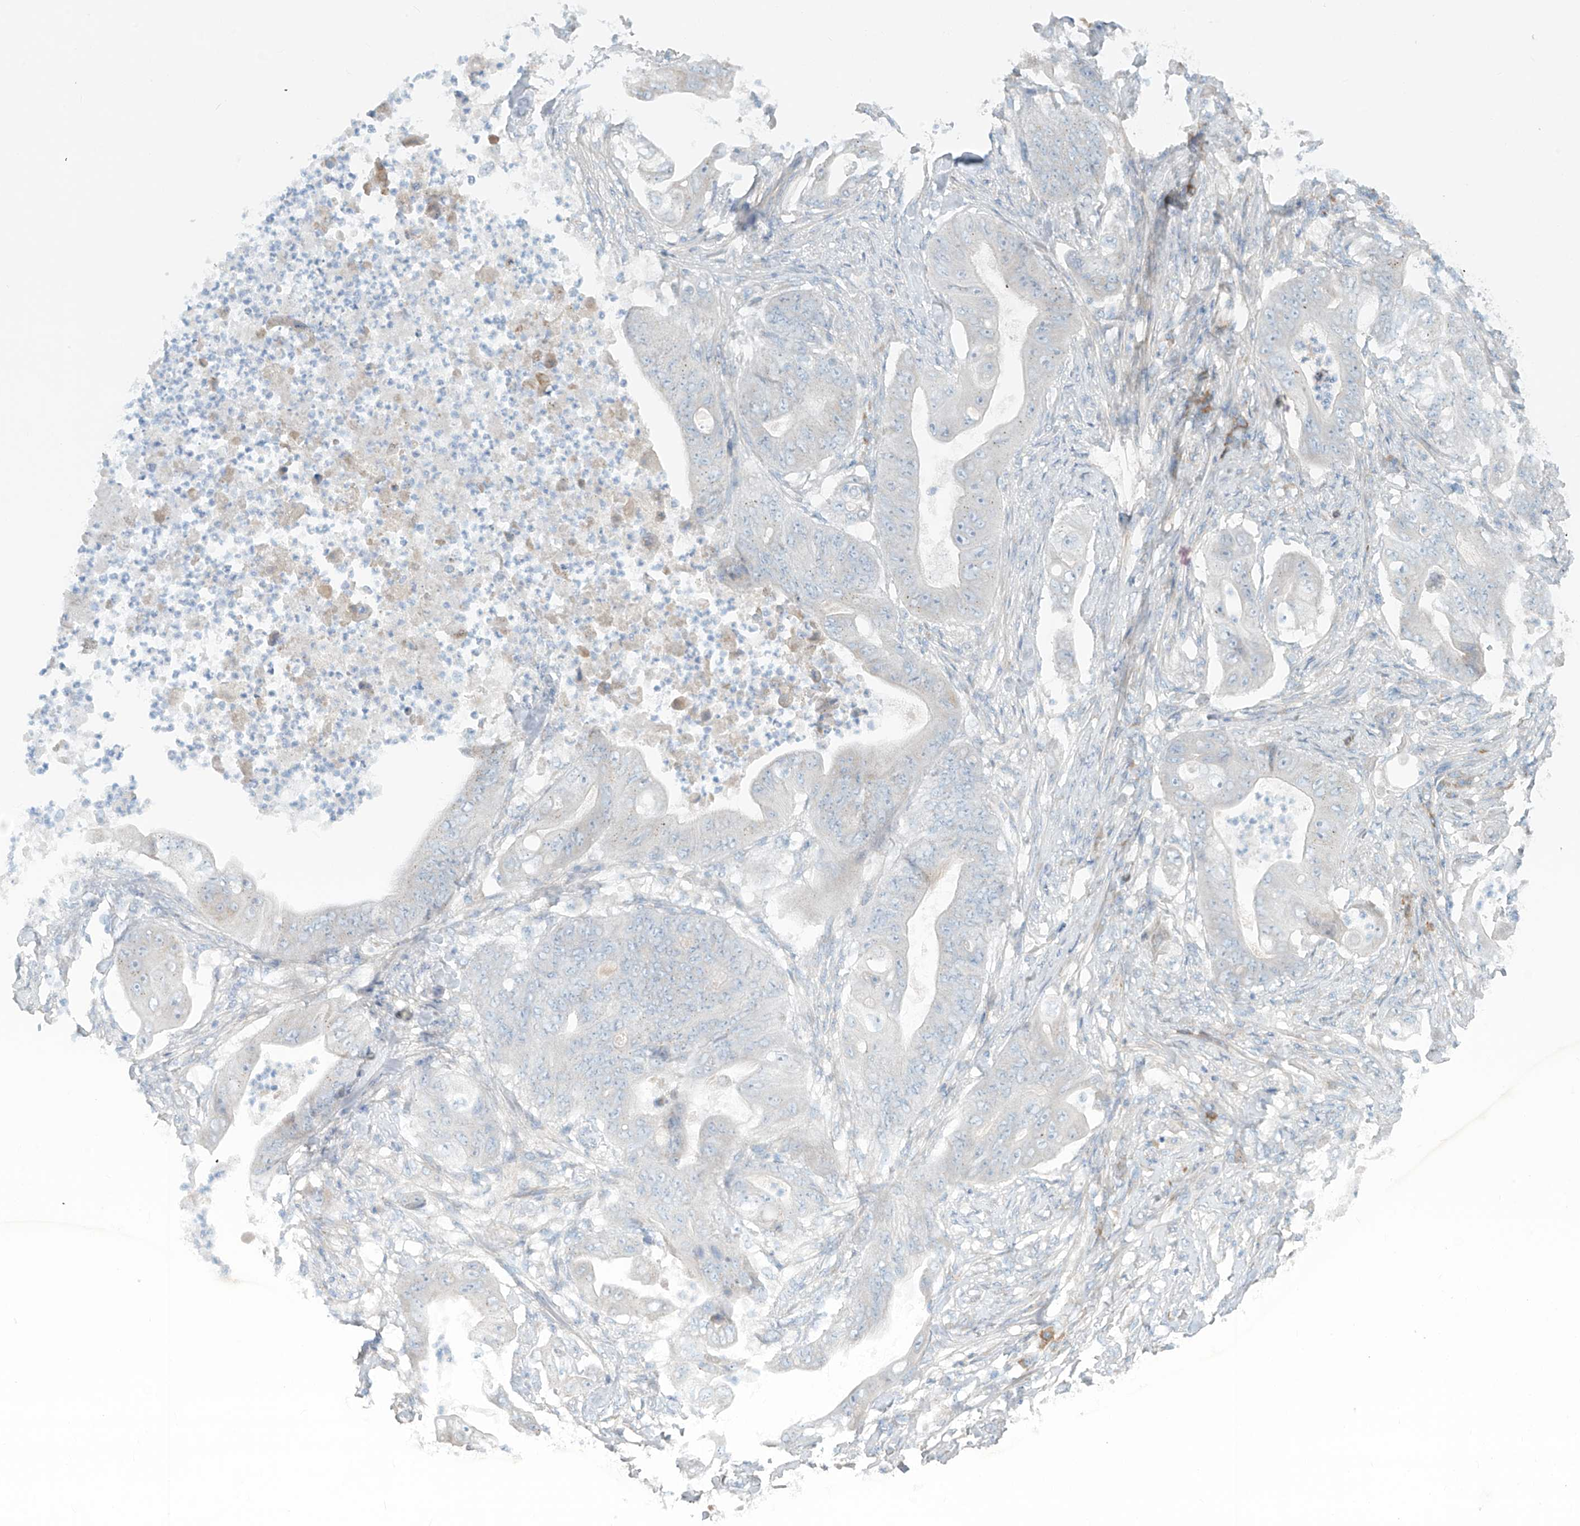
{"staining": {"intensity": "negative", "quantity": "none", "location": "none"}, "tissue": "stomach cancer", "cell_type": "Tumor cells", "image_type": "cancer", "snomed": [{"axis": "morphology", "description": "Adenocarcinoma, NOS"}, {"axis": "topography", "description": "Stomach"}], "caption": "Image shows no significant protein expression in tumor cells of adenocarcinoma (stomach).", "gene": "UST", "patient": {"sex": "female", "age": 73}}